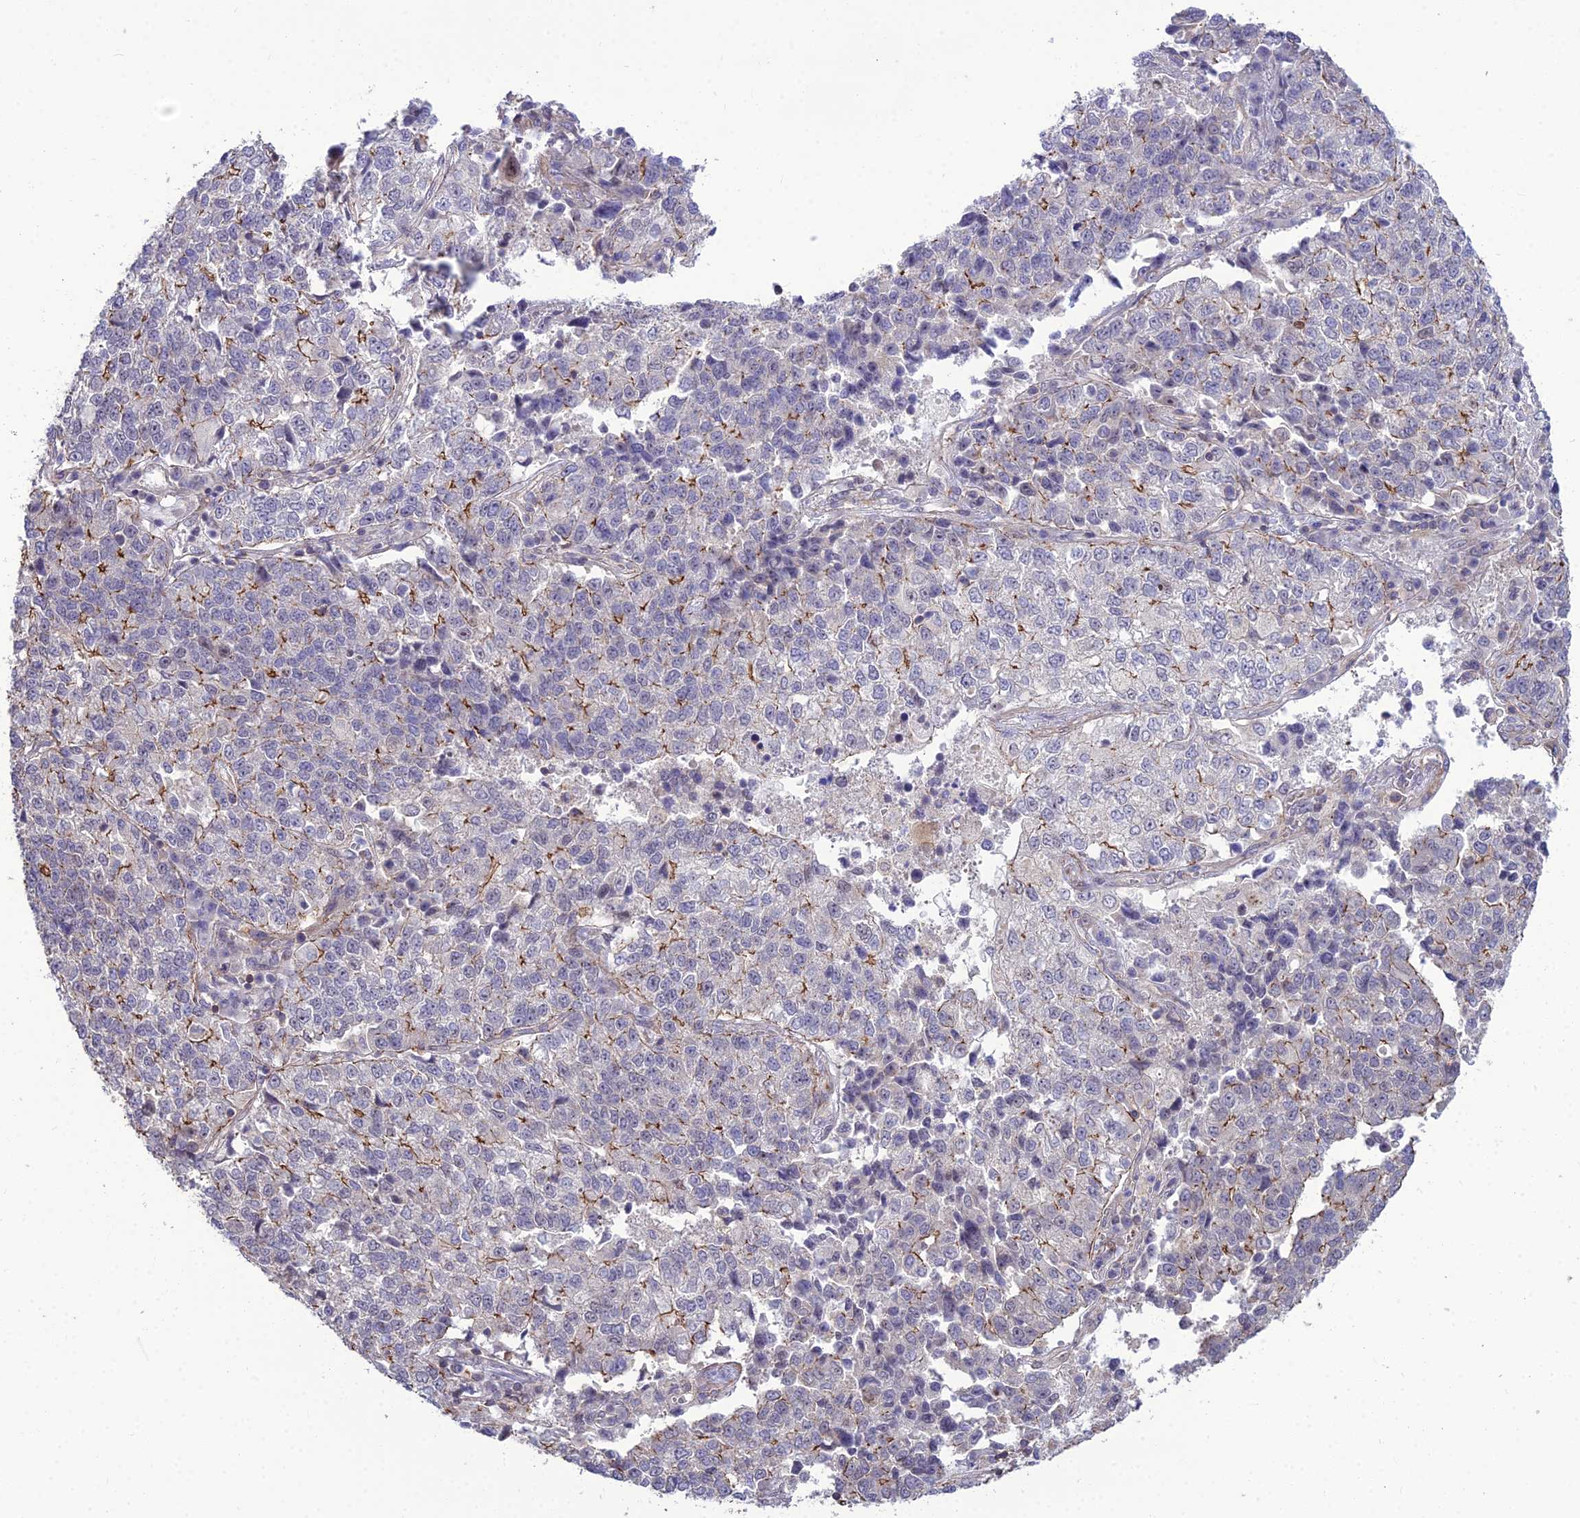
{"staining": {"intensity": "moderate", "quantity": "<25%", "location": "cytoplasmic/membranous"}, "tissue": "lung cancer", "cell_type": "Tumor cells", "image_type": "cancer", "snomed": [{"axis": "morphology", "description": "Adenocarcinoma, NOS"}, {"axis": "topography", "description": "Lung"}], "caption": "Moderate cytoplasmic/membranous expression for a protein is present in approximately <25% of tumor cells of lung adenocarcinoma using IHC.", "gene": "TSPYL2", "patient": {"sex": "male", "age": 49}}